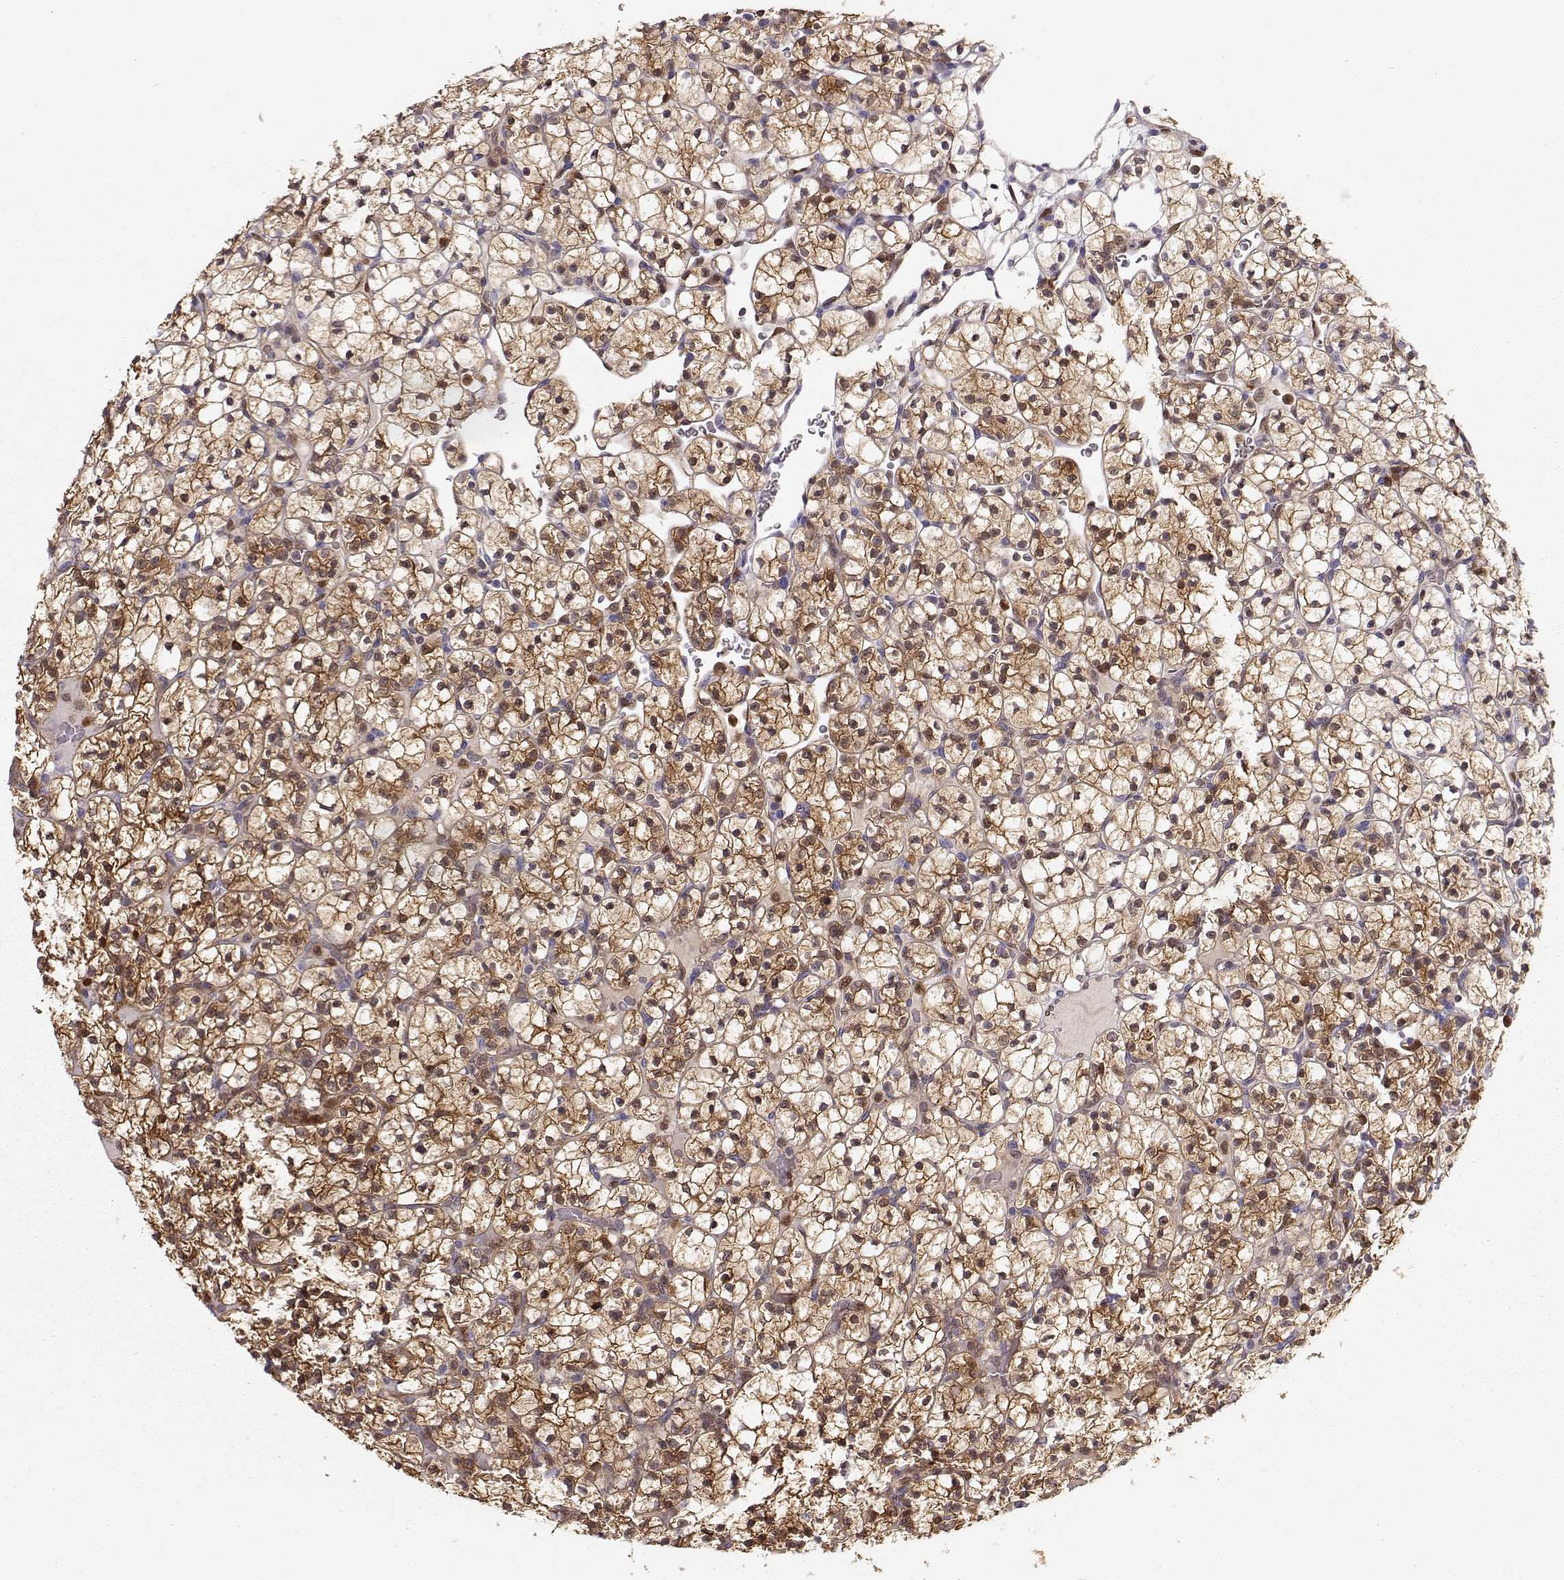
{"staining": {"intensity": "strong", "quantity": ">75%", "location": "cytoplasmic/membranous"}, "tissue": "renal cancer", "cell_type": "Tumor cells", "image_type": "cancer", "snomed": [{"axis": "morphology", "description": "Adenocarcinoma, NOS"}, {"axis": "topography", "description": "Kidney"}], "caption": "A brown stain labels strong cytoplasmic/membranous expression of a protein in adenocarcinoma (renal) tumor cells.", "gene": "PNP", "patient": {"sex": "female", "age": 89}}